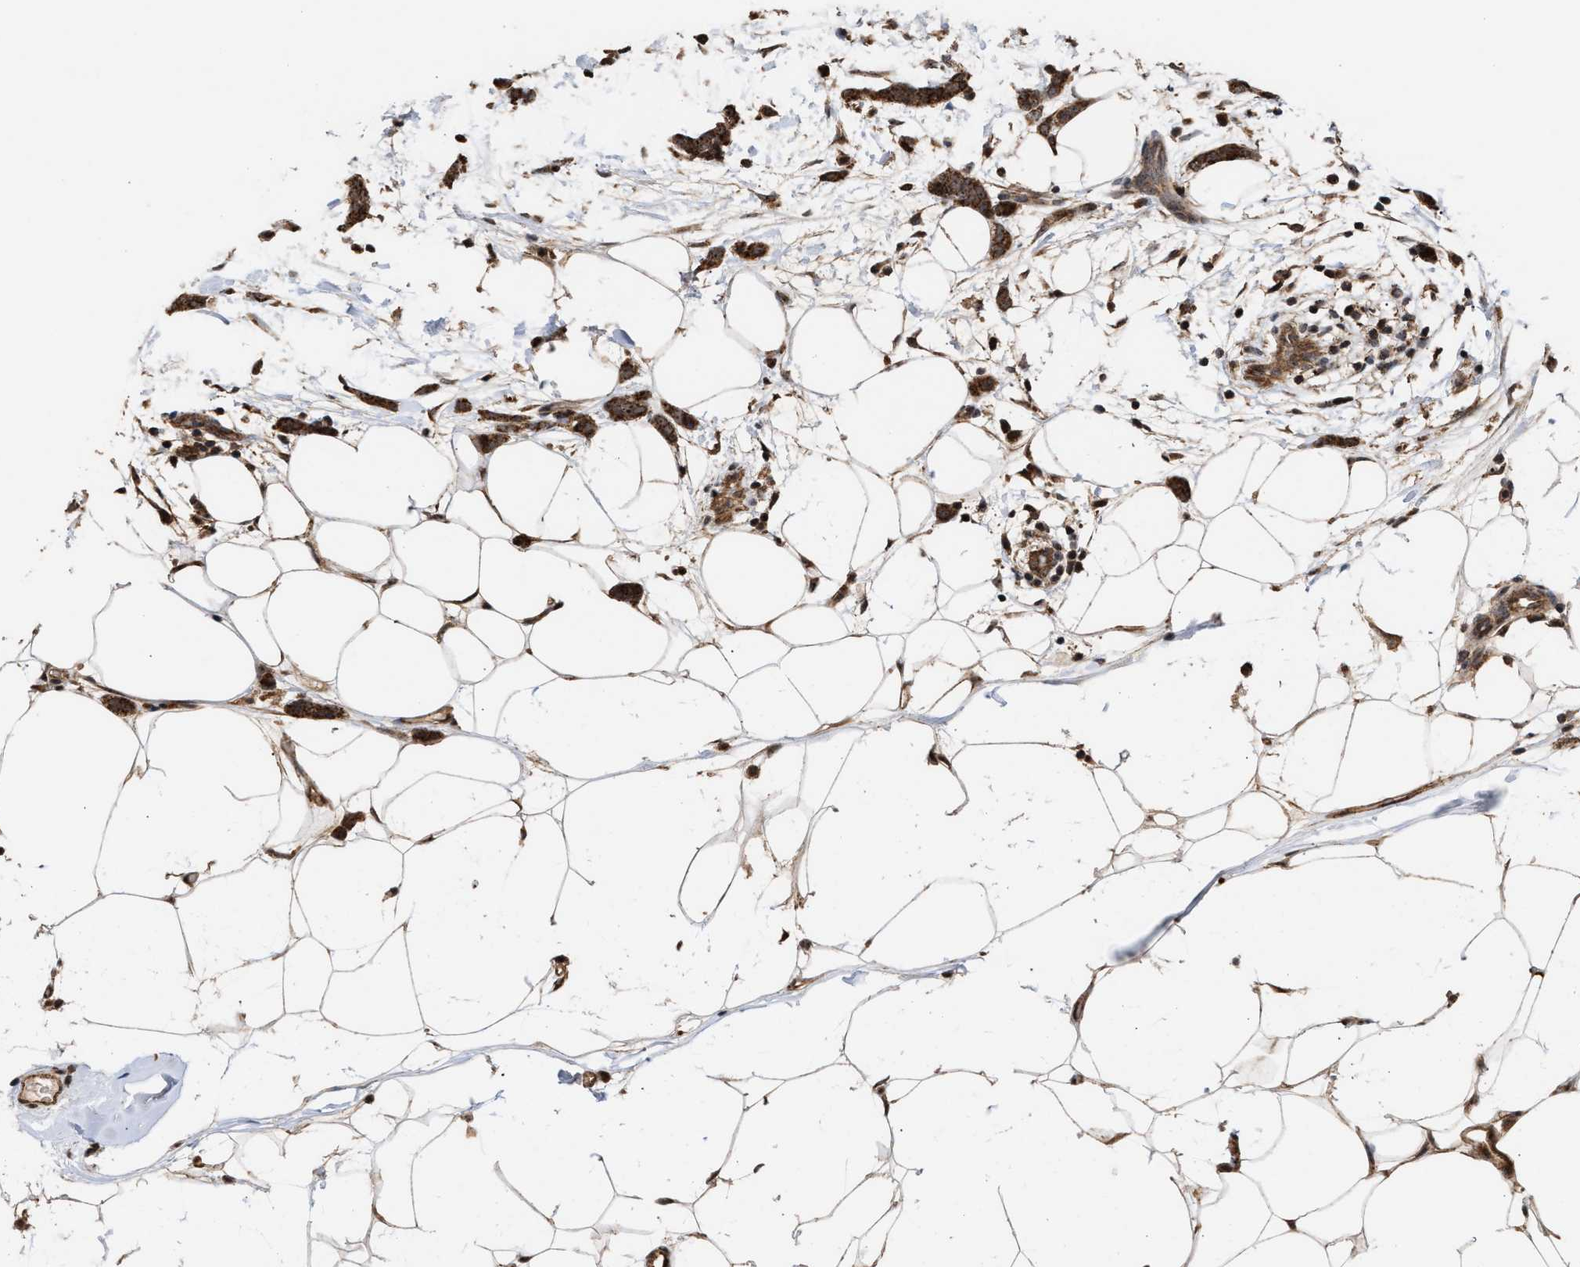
{"staining": {"intensity": "strong", "quantity": ">75%", "location": "cytoplasmic/membranous"}, "tissue": "breast cancer", "cell_type": "Tumor cells", "image_type": "cancer", "snomed": [{"axis": "morphology", "description": "Lobular carcinoma"}, {"axis": "topography", "description": "Skin"}, {"axis": "topography", "description": "Breast"}], "caption": "The image reveals staining of lobular carcinoma (breast), revealing strong cytoplasmic/membranous protein staining (brown color) within tumor cells. The protein of interest is stained brown, and the nuclei are stained in blue (DAB (3,3'-diaminobenzidine) IHC with brightfield microscopy, high magnification).", "gene": "EXOSC2", "patient": {"sex": "female", "age": 46}}